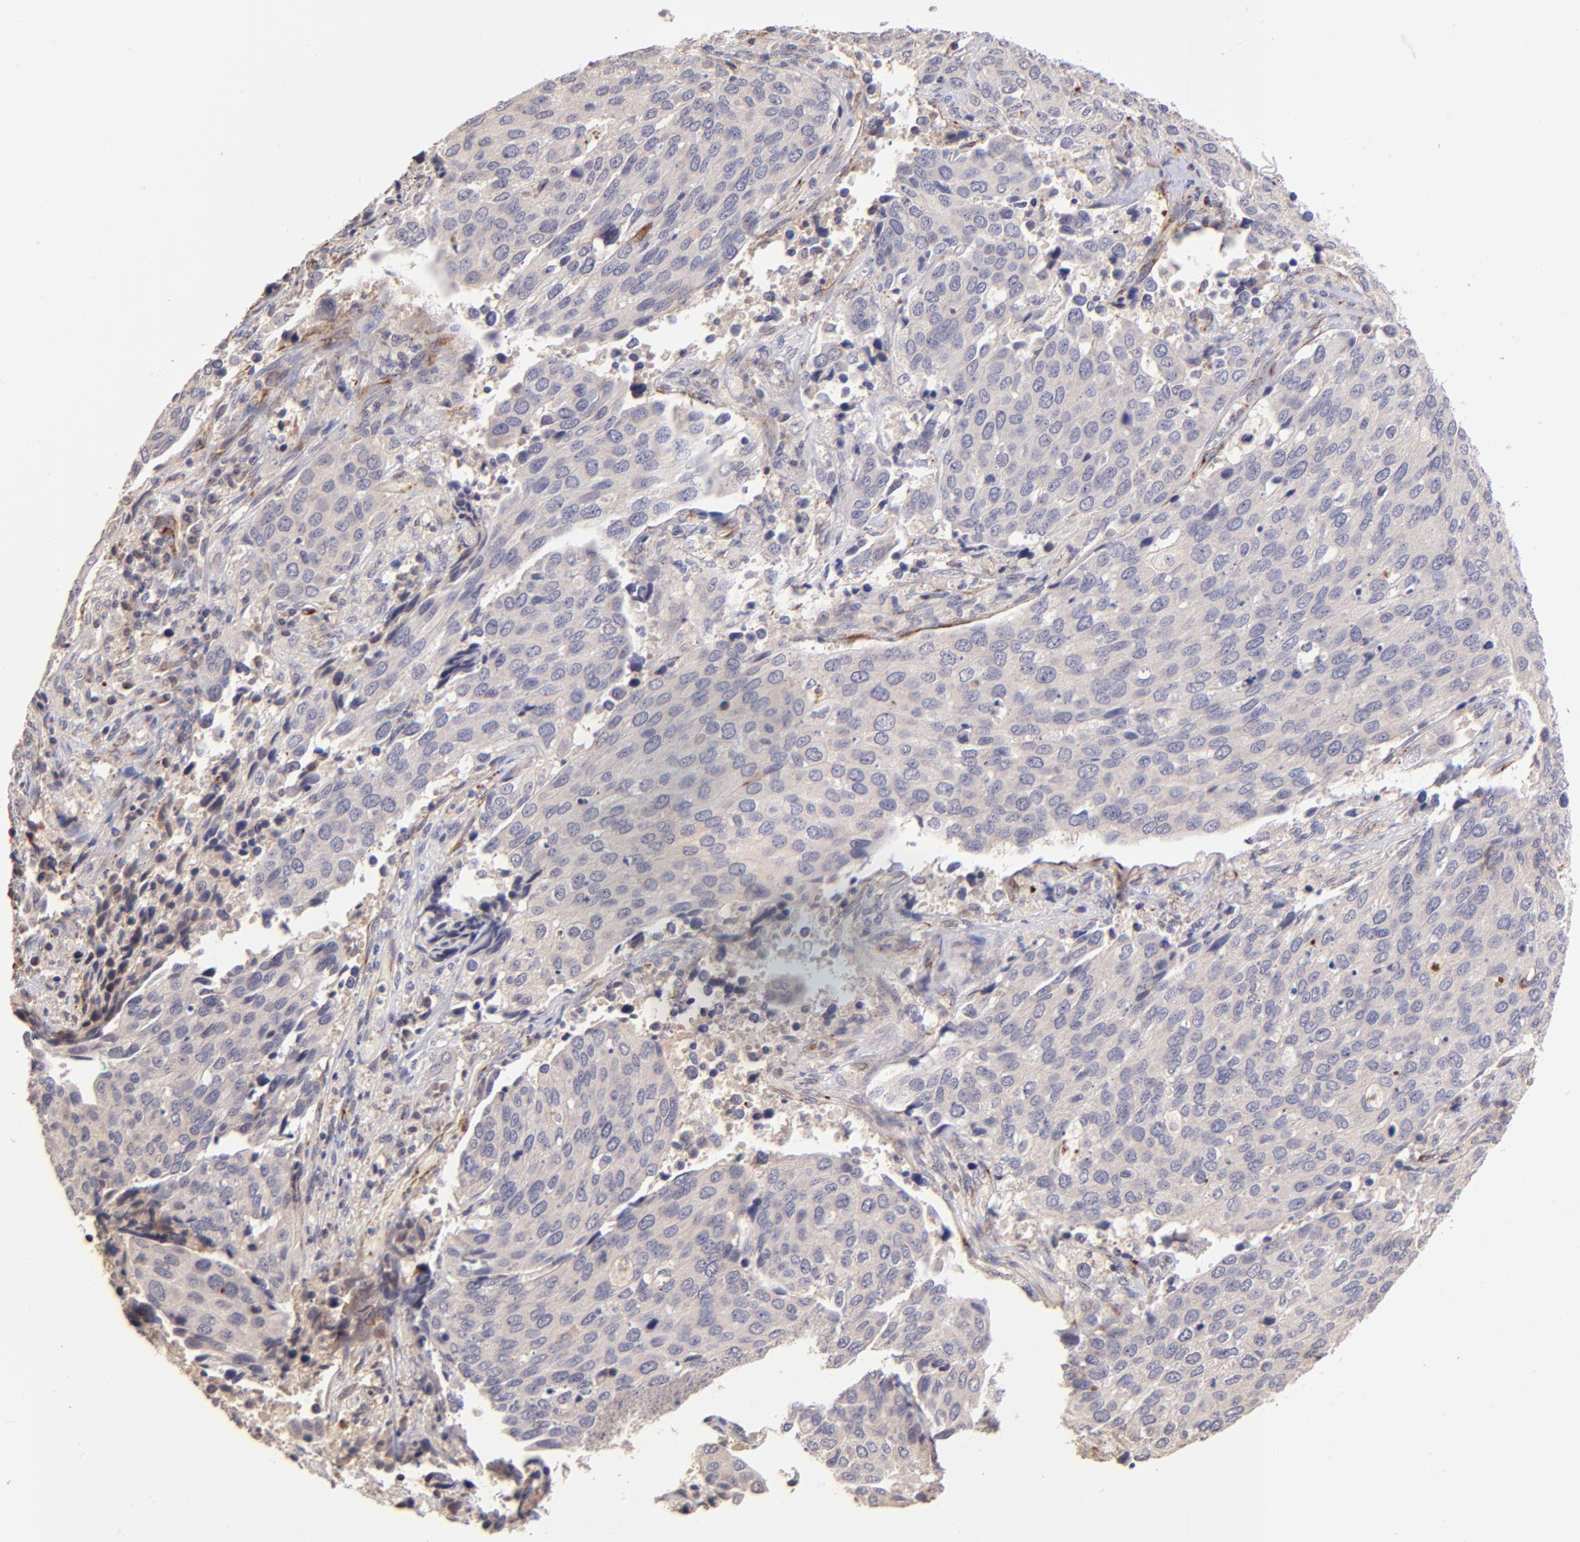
{"staining": {"intensity": "moderate", "quantity": "<25%", "location": "cytoplasmic/membranous"}, "tissue": "cervical cancer", "cell_type": "Tumor cells", "image_type": "cancer", "snomed": [{"axis": "morphology", "description": "Squamous cell carcinoma, NOS"}, {"axis": "topography", "description": "Cervix"}], "caption": "An image showing moderate cytoplasmic/membranous staining in about <25% of tumor cells in cervical squamous cell carcinoma, as visualized by brown immunohistochemical staining.", "gene": "SPARC", "patient": {"sex": "female", "age": 54}}